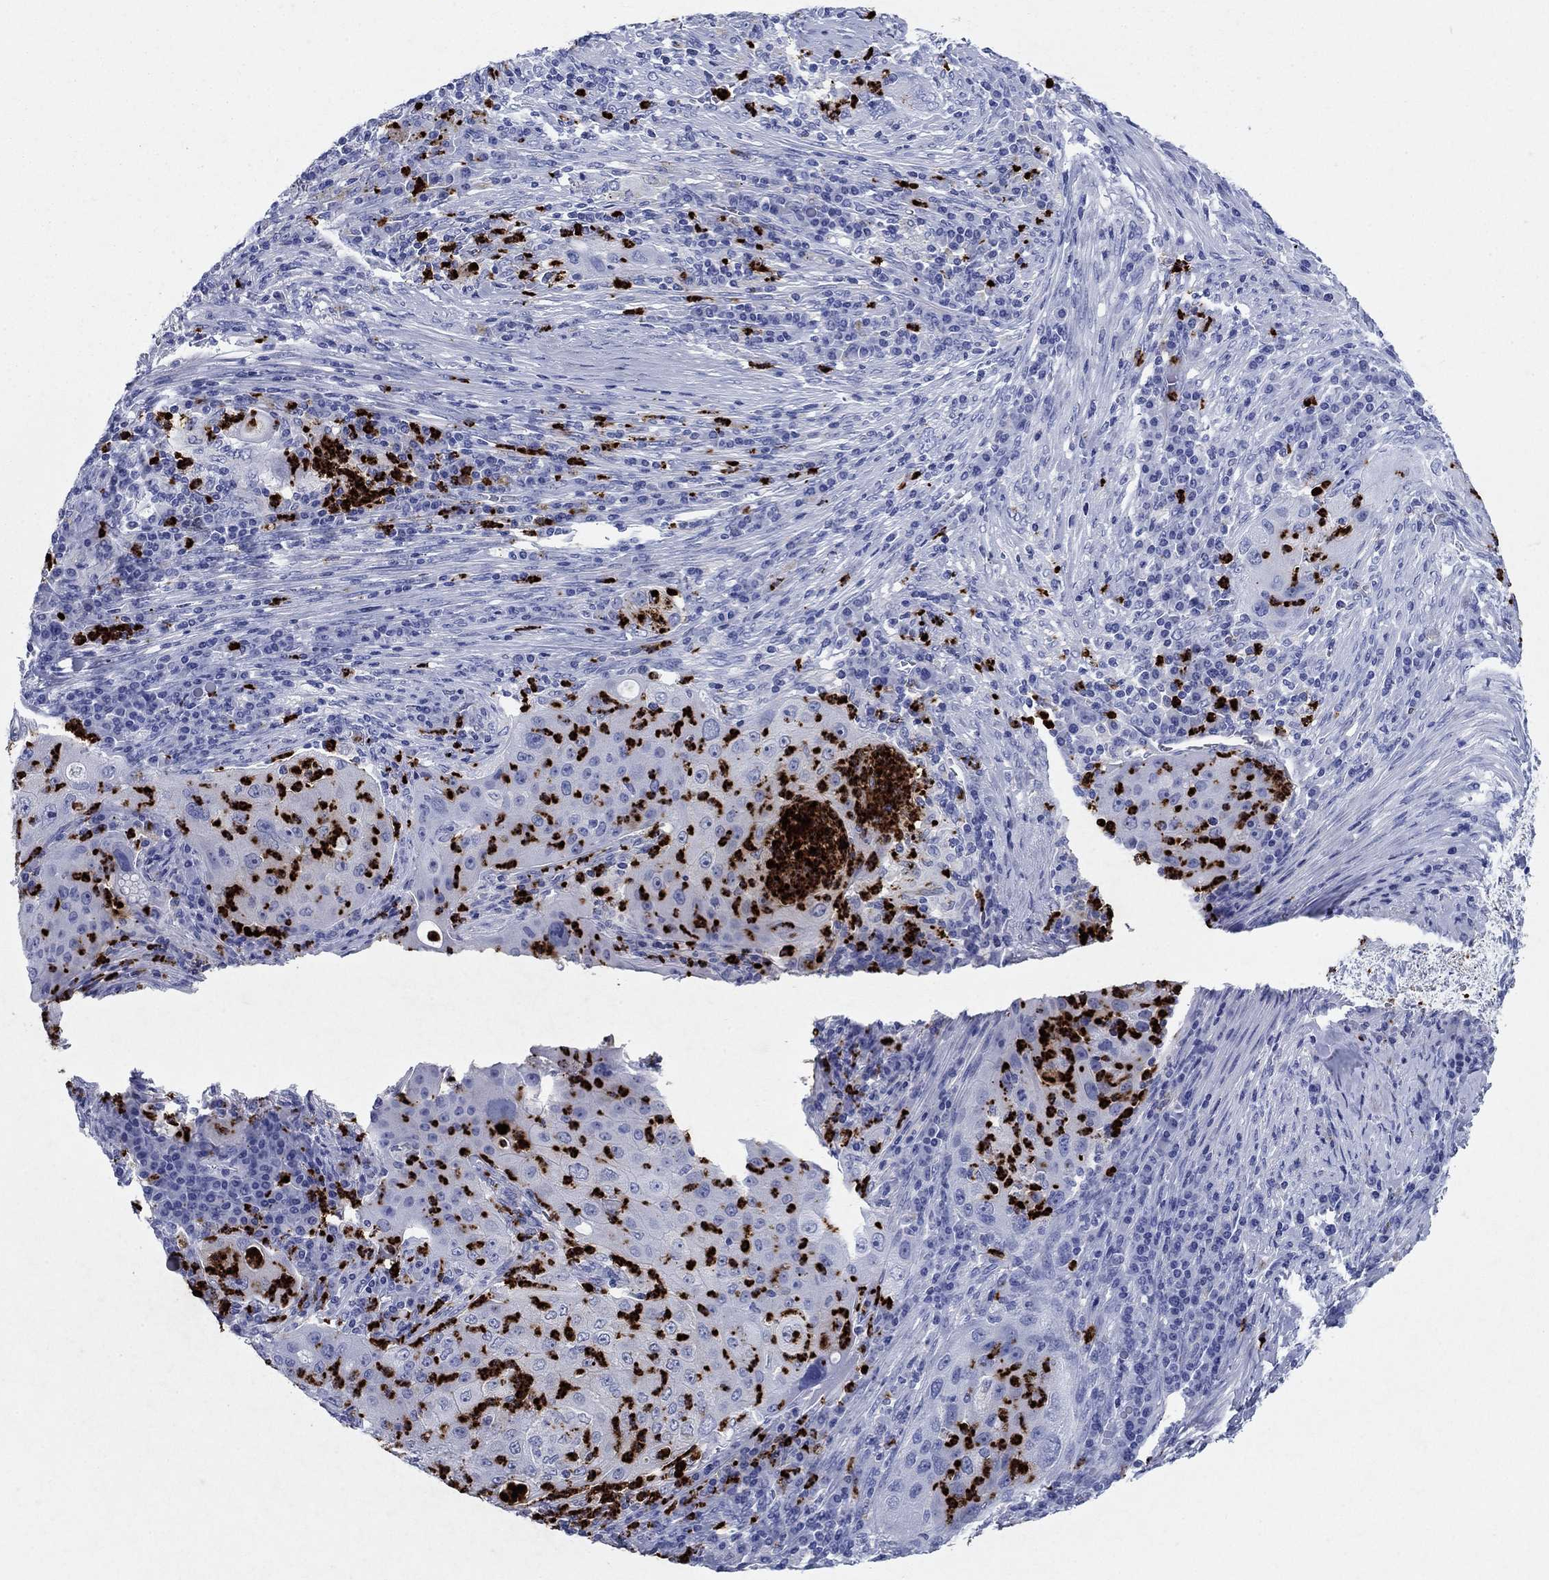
{"staining": {"intensity": "negative", "quantity": "none", "location": "none"}, "tissue": "lung cancer", "cell_type": "Tumor cells", "image_type": "cancer", "snomed": [{"axis": "morphology", "description": "Squamous cell carcinoma, NOS"}, {"axis": "topography", "description": "Lung"}], "caption": "Tumor cells are negative for brown protein staining in lung squamous cell carcinoma.", "gene": "AZU1", "patient": {"sex": "female", "age": 59}}